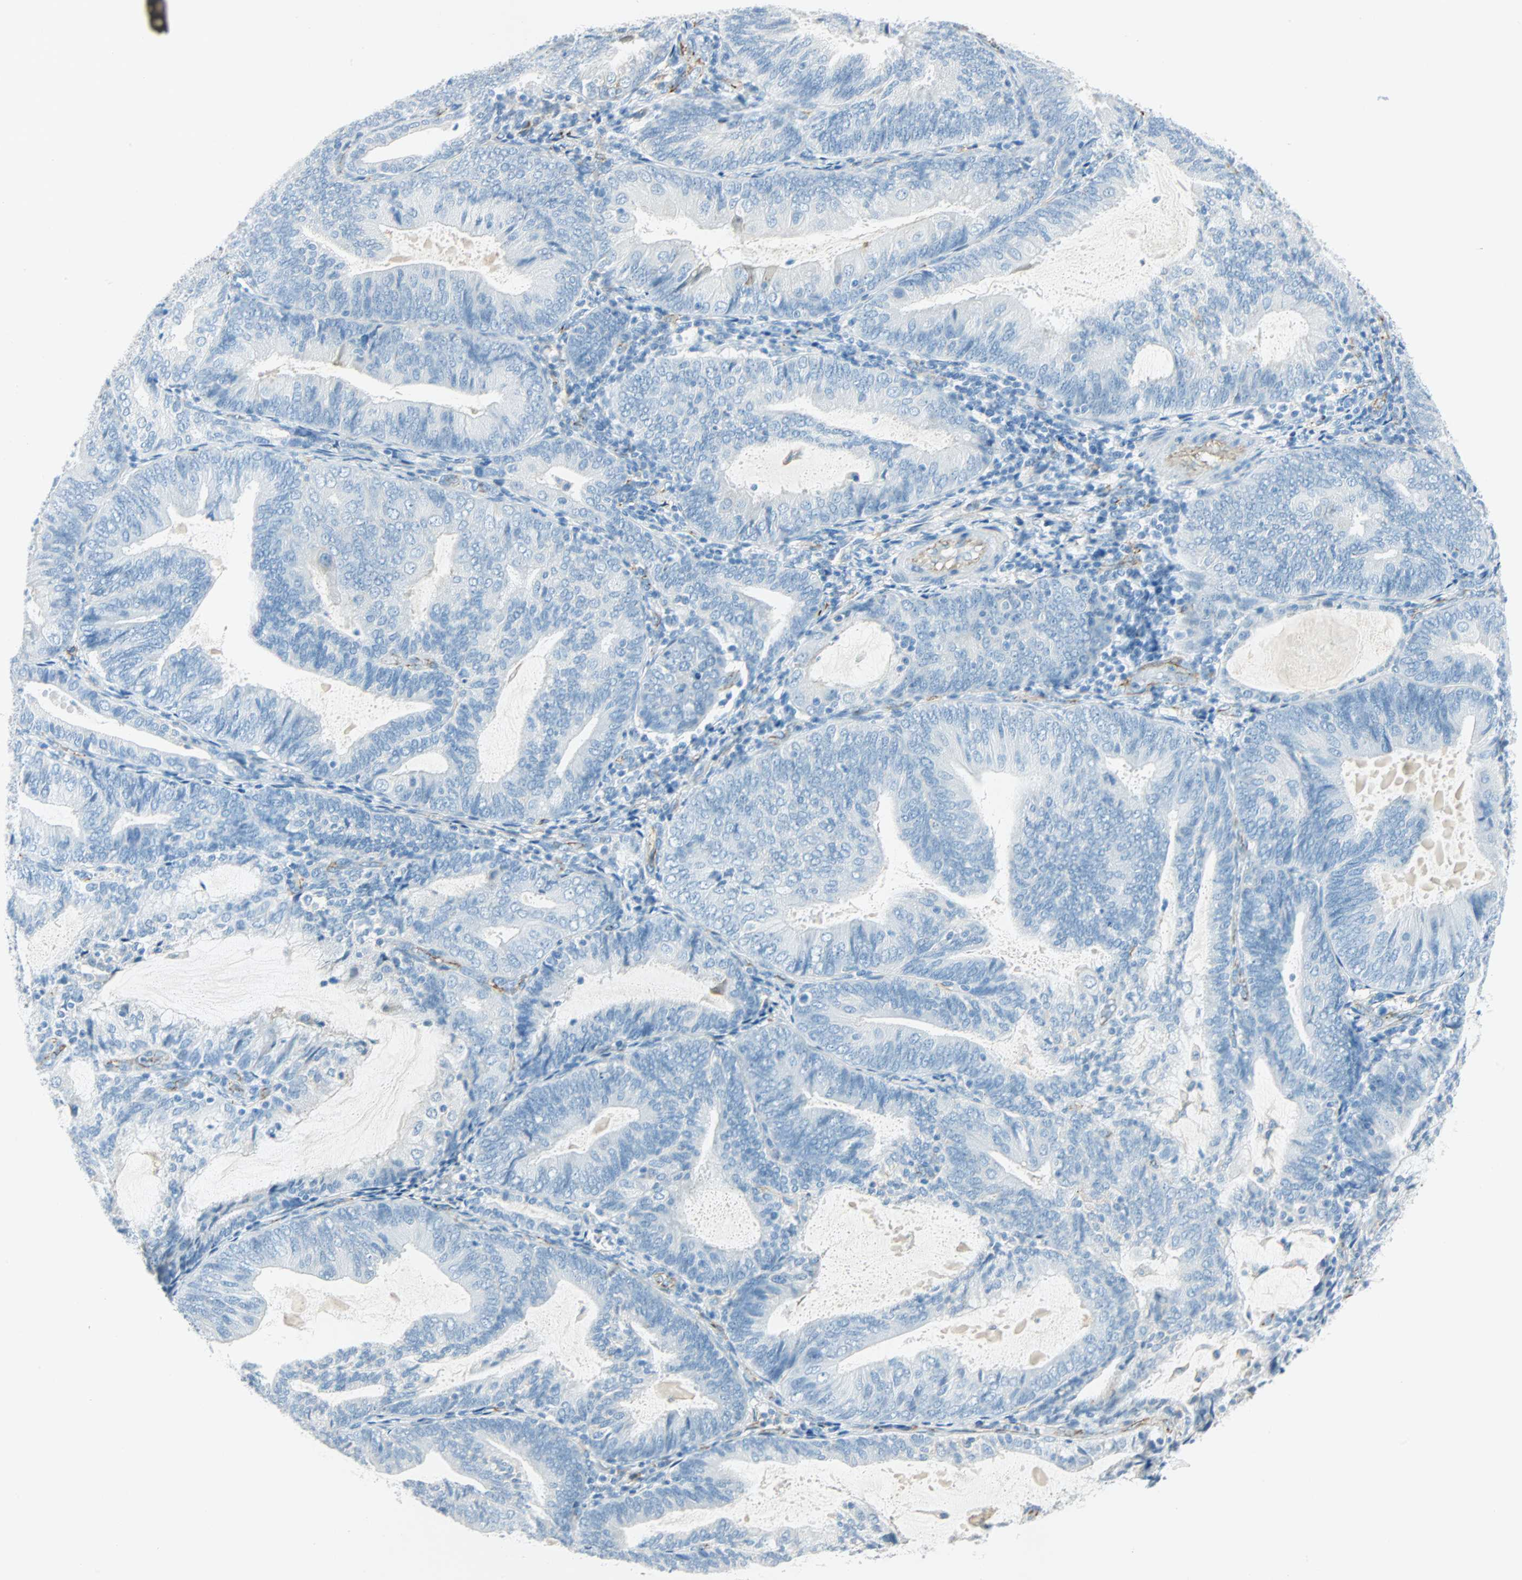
{"staining": {"intensity": "weak", "quantity": "<25%", "location": "cytoplasmic/membranous"}, "tissue": "endometrial cancer", "cell_type": "Tumor cells", "image_type": "cancer", "snomed": [{"axis": "morphology", "description": "Adenocarcinoma, NOS"}, {"axis": "topography", "description": "Endometrium"}], "caption": "IHC of adenocarcinoma (endometrial) shows no expression in tumor cells.", "gene": "VPS9D1", "patient": {"sex": "female", "age": 81}}